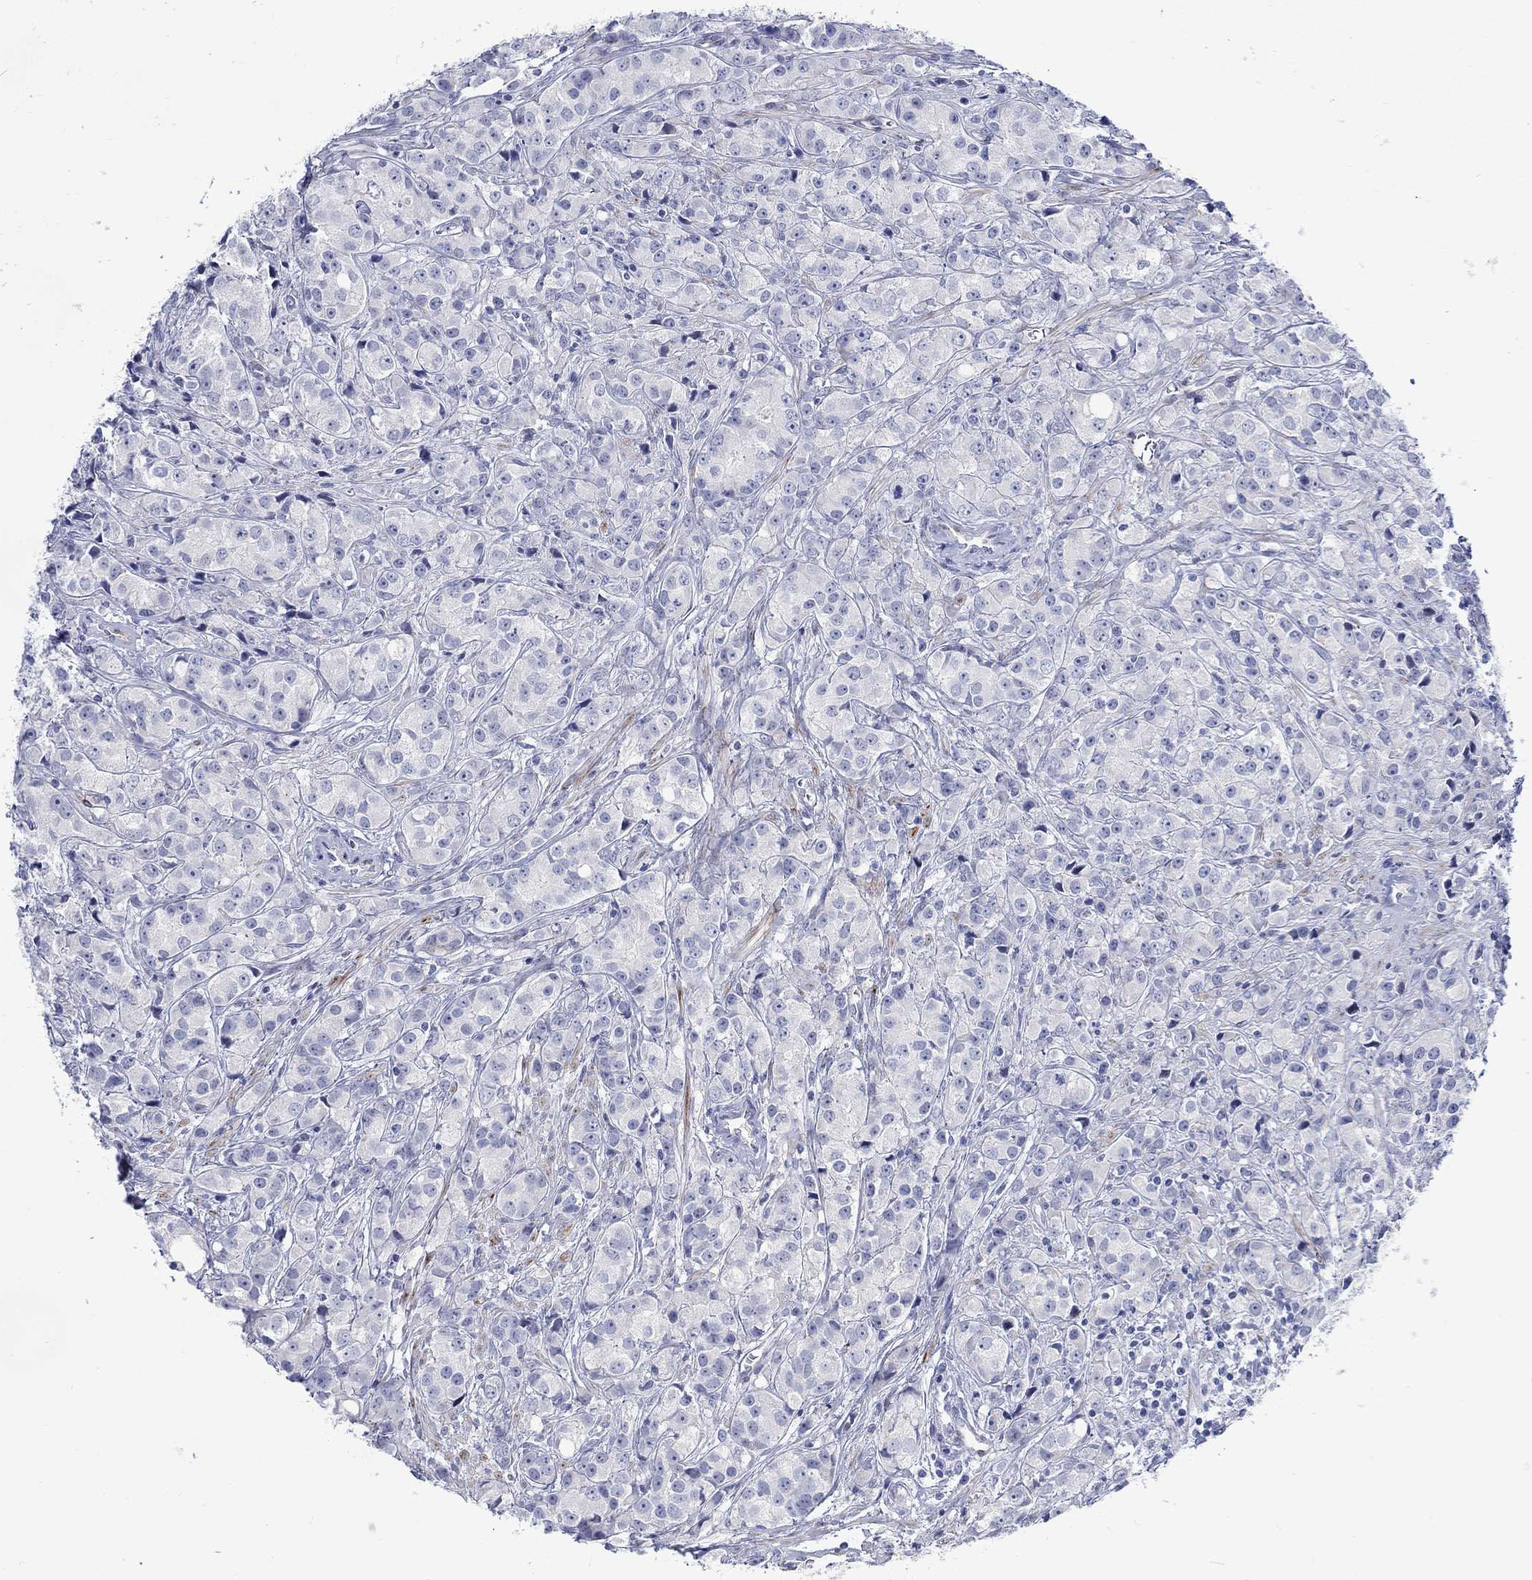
{"staining": {"intensity": "negative", "quantity": "none", "location": "none"}, "tissue": "prostate cancer", "cell_type": "Tumor cells", "image_type": "cancer", "snomed": [{"axis": "morphology", "description": "Adenocarcinoma, Medium grade"}, {"axis": "topography", "description": "Prostate"}], "caption": "This is an immunohistochemistry image of human prostate cancer. There is no positivity in tumor cells.", "gene": "KSR2", "patient": {"sex": "male", "age": 74}}